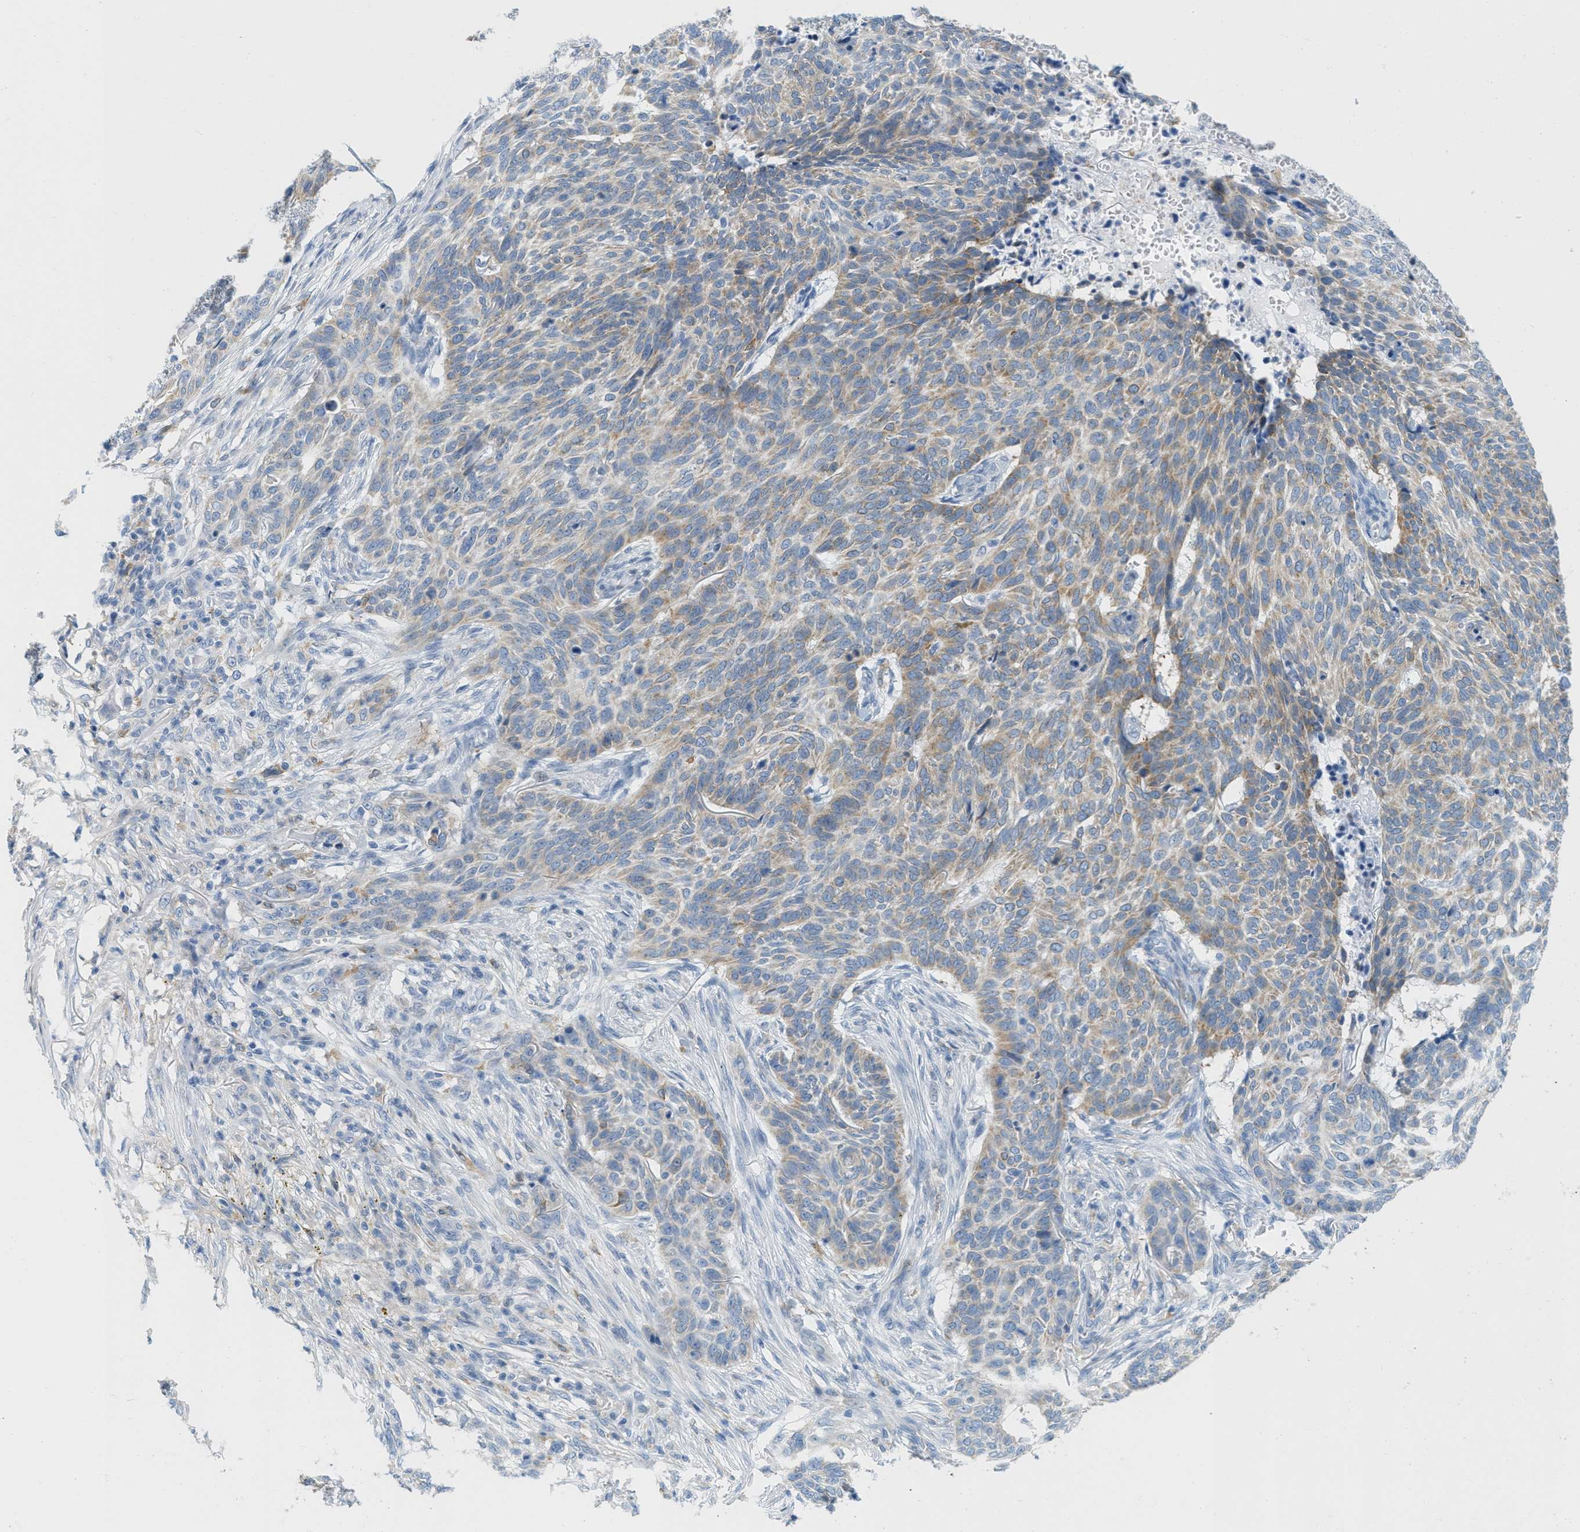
{"staining": {"intensity": "weak", "quantity": "25%-75%", "location": "cytoplasmic/membranous"}, "tissue": "skin cancer", "cell_type": "Tumor cells", "image_type": "cancer", "snomed": [{"axis": "morphology", "description": "Basal cell carcinoma"}, {"axis": "topography", "description": "Skin"}], "caption": "High-power microscopy captured an IHC micrograph of skin cancer (basal cell carcinoma), revealing weak cytoplasmic/membranous positivity in approximately 25%-75% of tumor cells. (Brightfield microscopy of DAB IHC at high magnification).", "gene": "TEX264", "patient": {"sex": "male", "age": 85}}